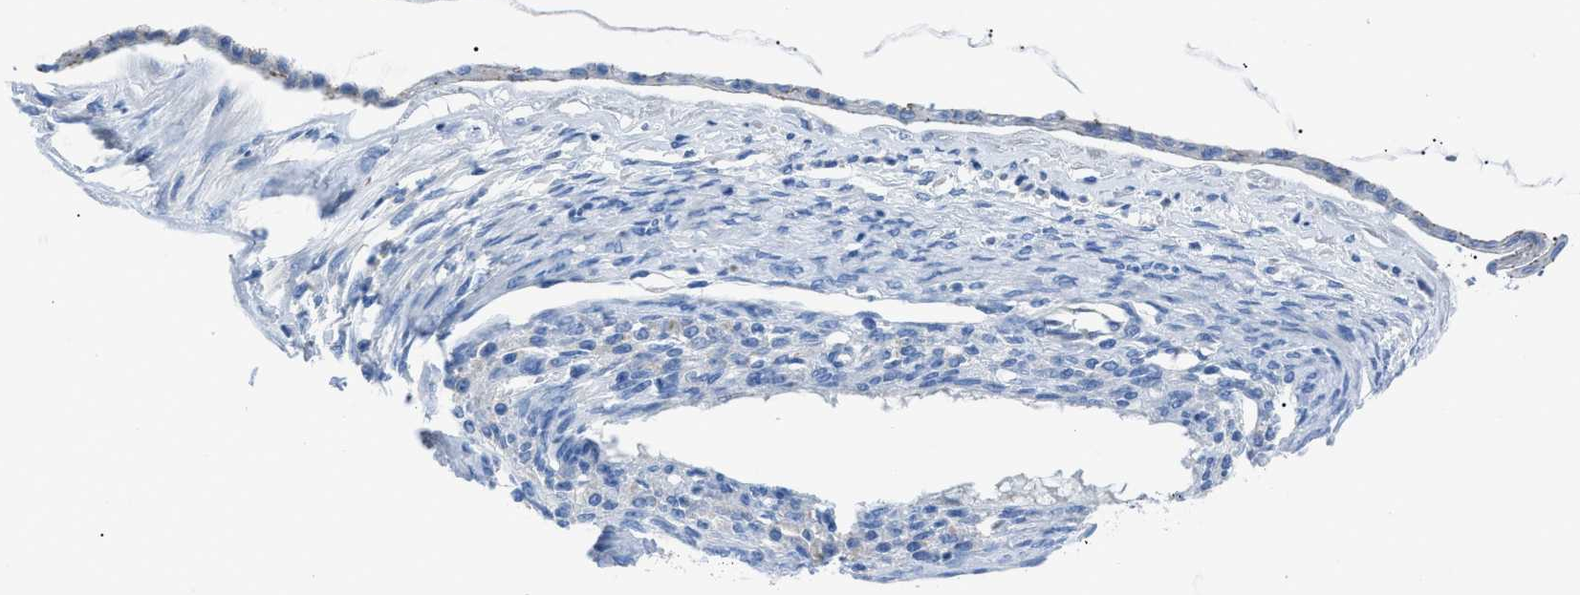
{"staining": {"intensity": "negative", "quantity": "none", "location": "none"}, "tissue": "ovarian cancer", "cell_type": "Tumor cells", "image_type": "cancer", "snomed": [{"axis": "morphology", "description": "Cystadenocarcinoma, mucinous, NOS"}, {"axis": "topography", "description": "Ovary"}], "caption": "A high-resolution histopathology image shows immunohistochemistry staining of ovarian cancer, which exhibits no significant expression in tumor cells.", "gene": "ZDHHC24", "patient": {"sex": "female", "age": 73}}